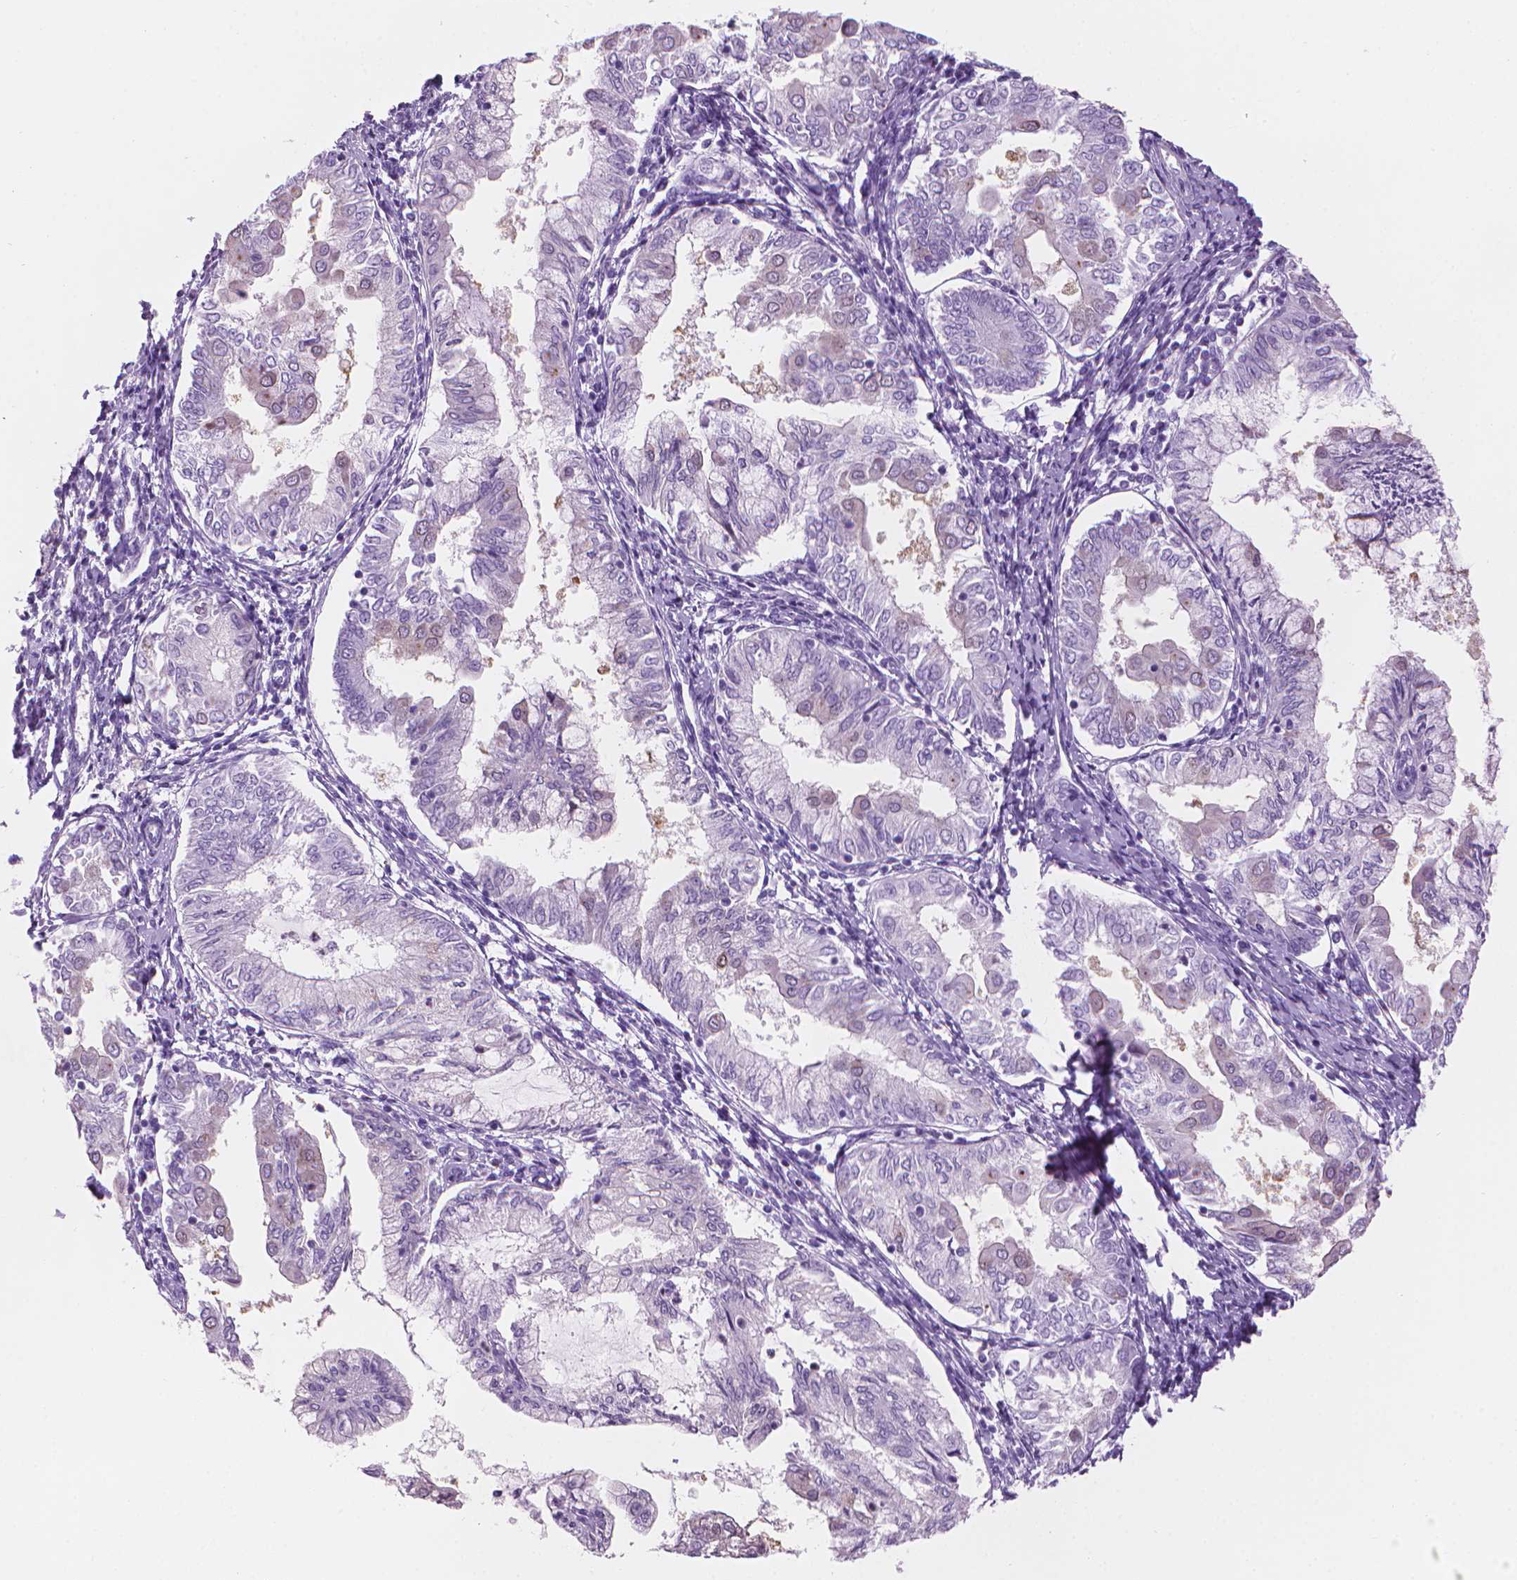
{"staining": {"intensity": "negative", "quantity": "none", "location": "none"}, "tissue": "endometrial cancer", "cell_type": "Tumor cells", "image_type": "cancer", "snomed": [{"axis": "morphology", "description": "Adenocarcinoma, NOS"}, {"axis": "topography", "description": "Endometrium"}], "caption": "This is an immunohistochemistry micrograph of human endometrial cancer. There is no staining in tumor cells.", "gene": "TTC29", "patient": {"sex": "female", "age": 68}}